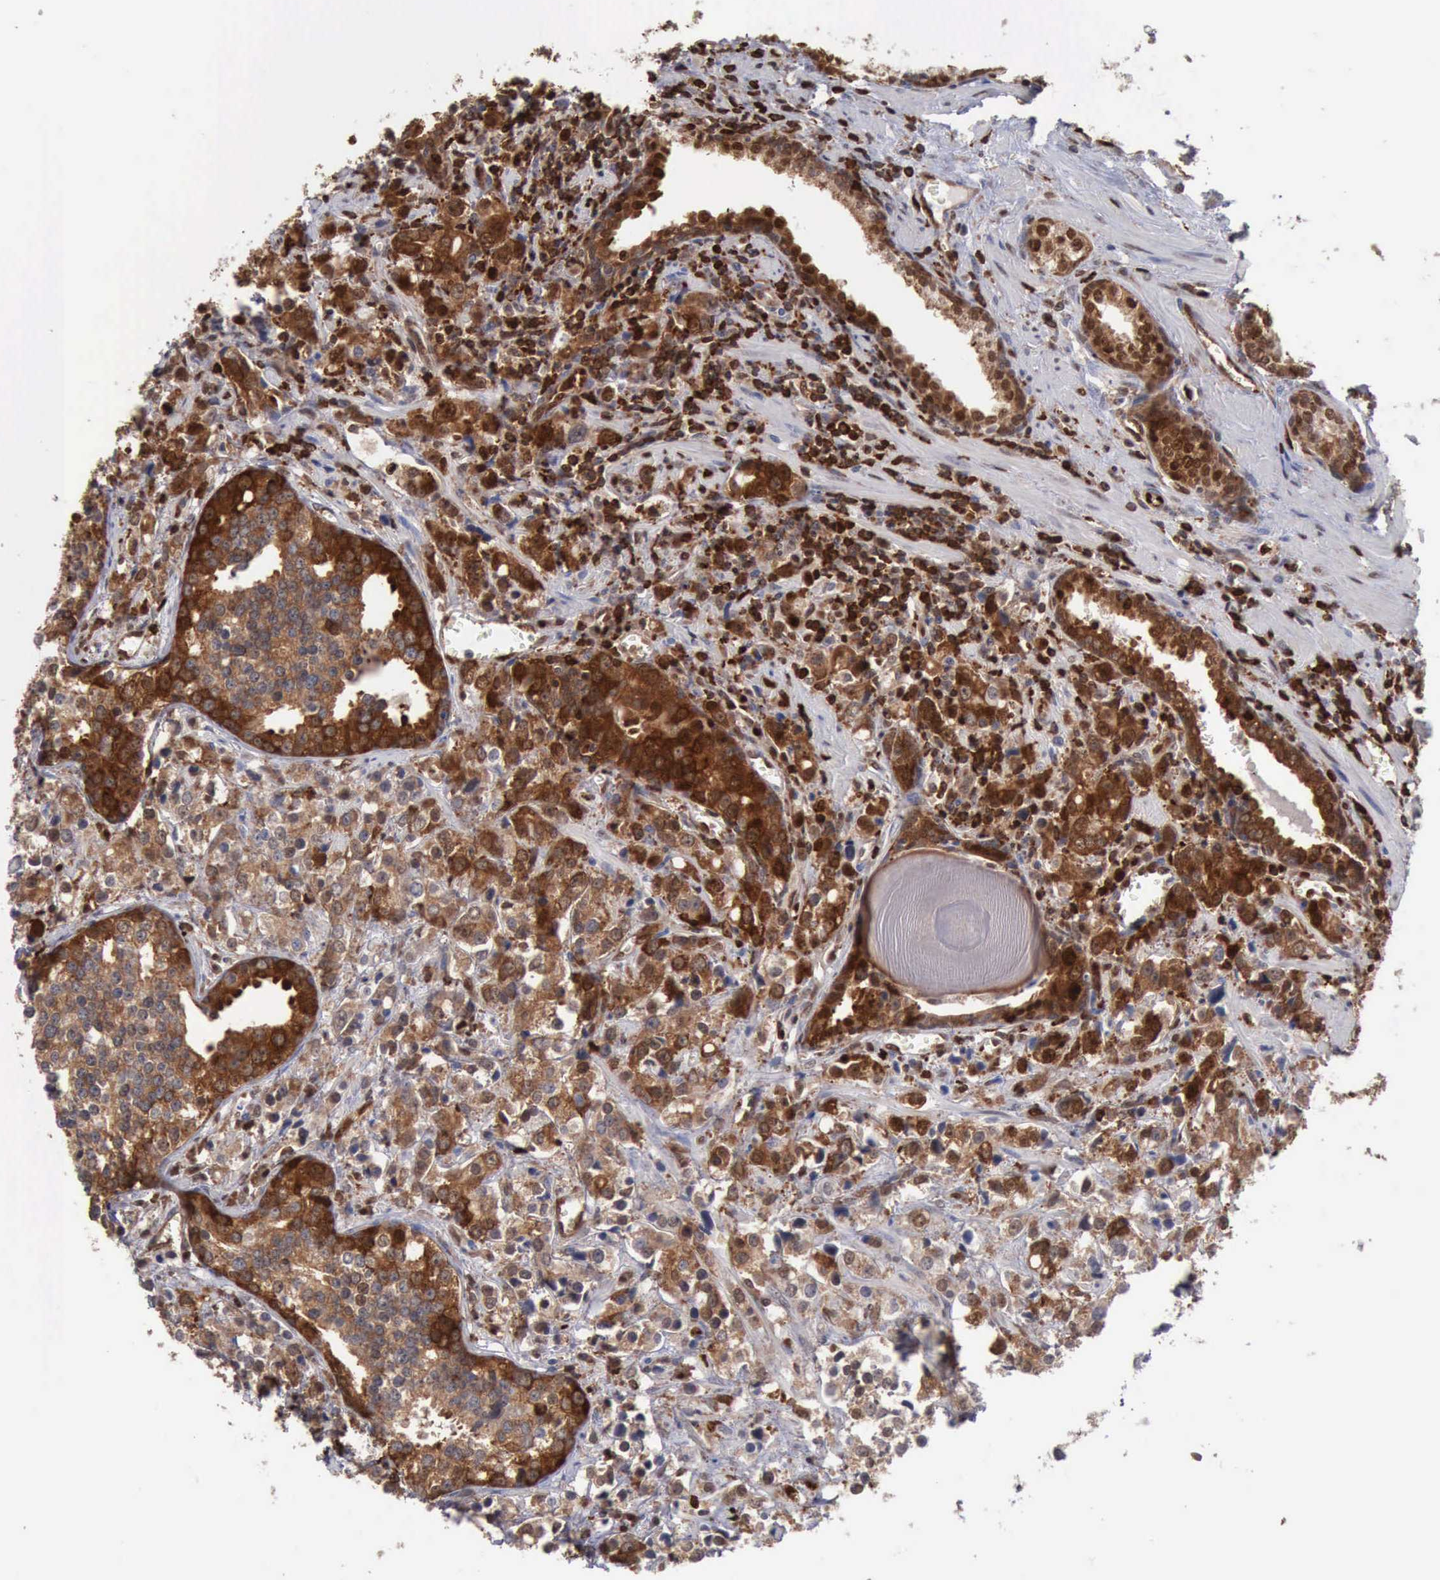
{"staining": {"intensity": "strong", "quantity": ">75%", "location": "cytoplasmic/membranous,nuclear"}, "tissue": "prostate cancer", "cell_type": "Tumor cells", "image_type": "cancer", "snomed": [{"axis": "morphology", "description": "Adenocarcinoma, High grade"}, {"axis": "topography", "description": "Prostate"}], "caption": "High-grade adenocarcinoma (prostate) tissue shows strong cytoplasmic/membranous and nuclear positivity in approximately >75% of tumor cells, visualized by immunohistochemistry. (DAB IHC with brightfield microscopy, high magnification).", "gene": "PDCD4", "patient": {"sex": "male", "age": 71}}